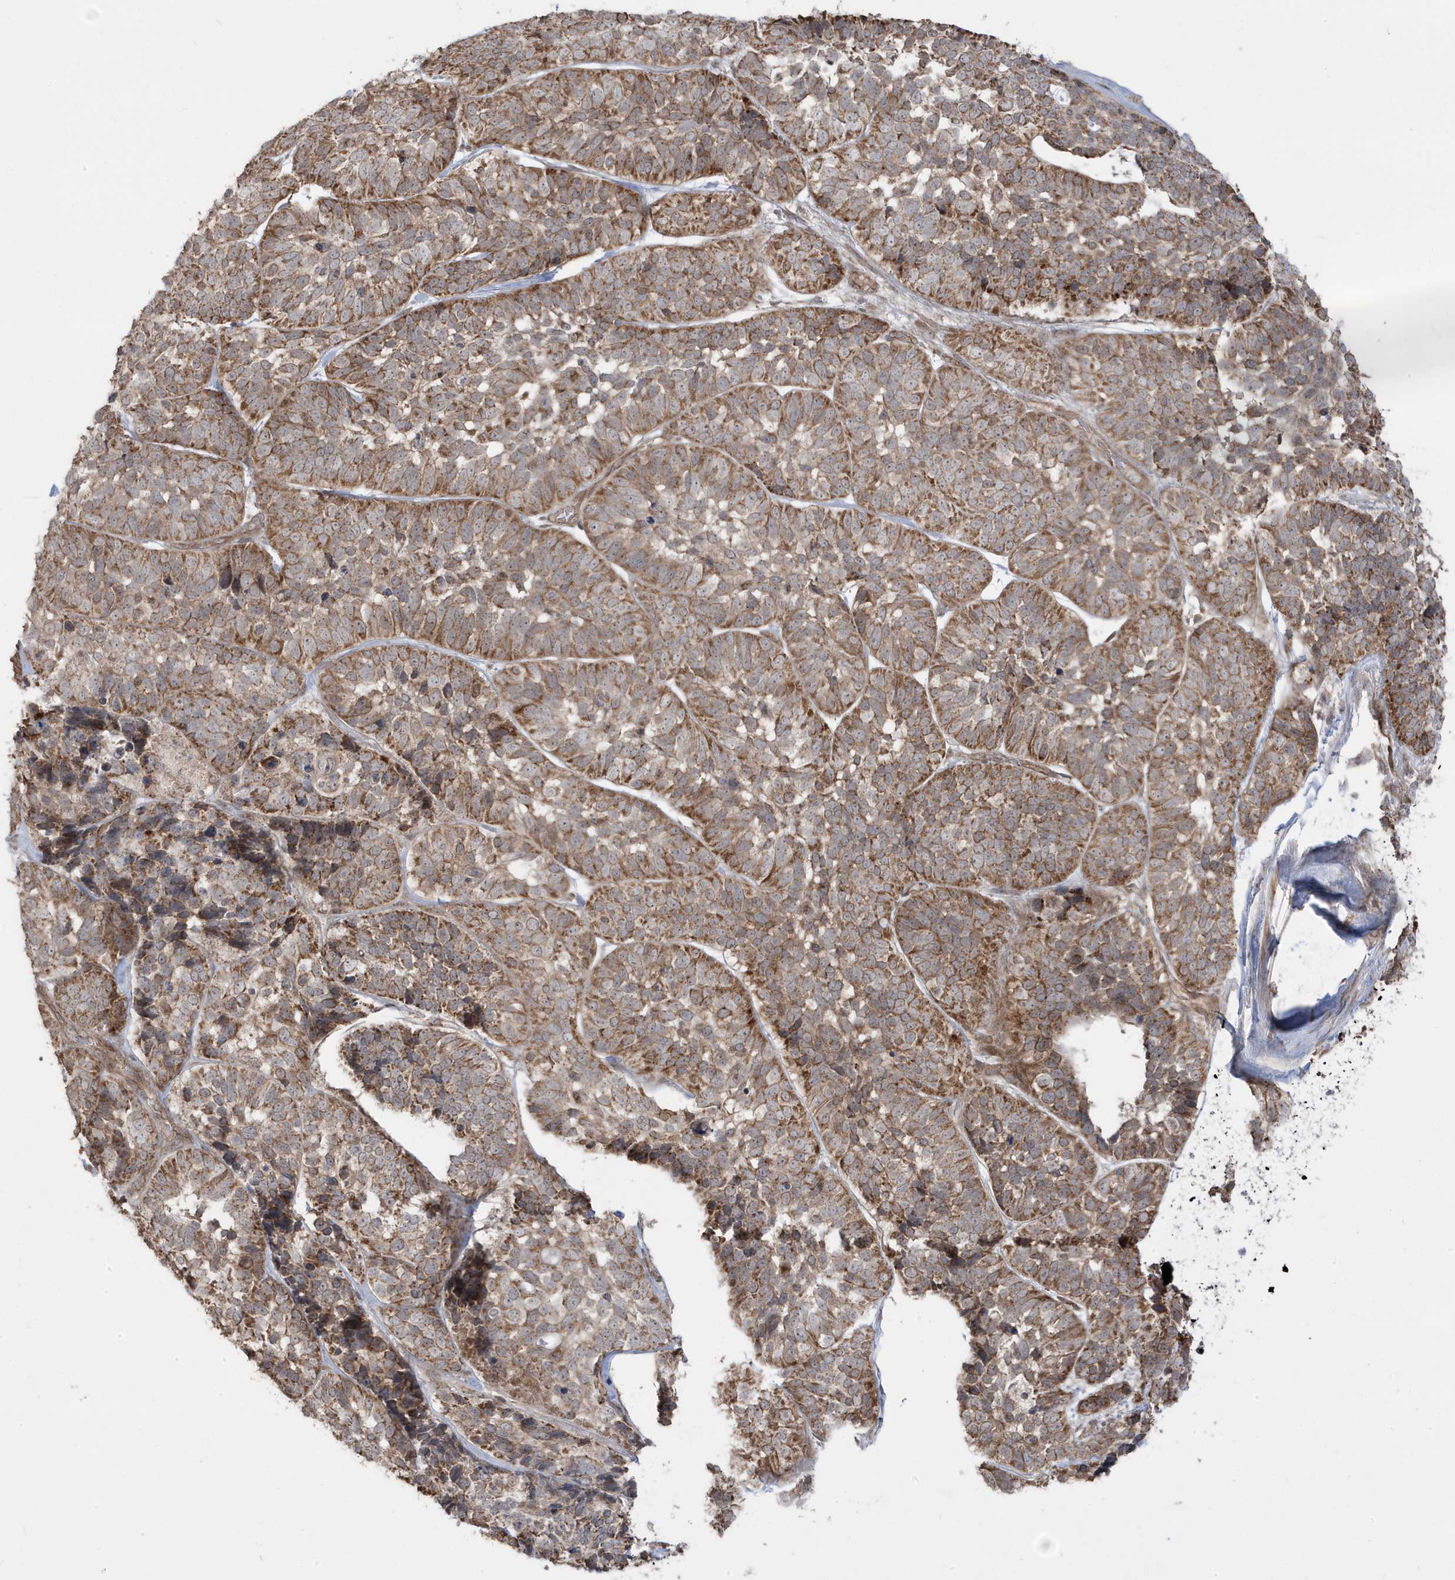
{"staining": {"intensity": "moderate", "quantity": ">75%", "location": "cytoplasmic/membranous"}, "tissue": "skin cancer", "cell_type": "Tumor cells", "image_type": "cancer", "snomed": [{"axis": "morphology", "description": "Basal cell carcinoma"}, {"axis": "topography", "description": "Skin"}], "caption": "Brown immunohistochemical staining in skin basal cell carcinoma displays moderate cytoplasmic/membranous positivity in about >75% of tumor cells.", "gene": "DNAJC12", "patient": {"sex": "male", "age": 62}}